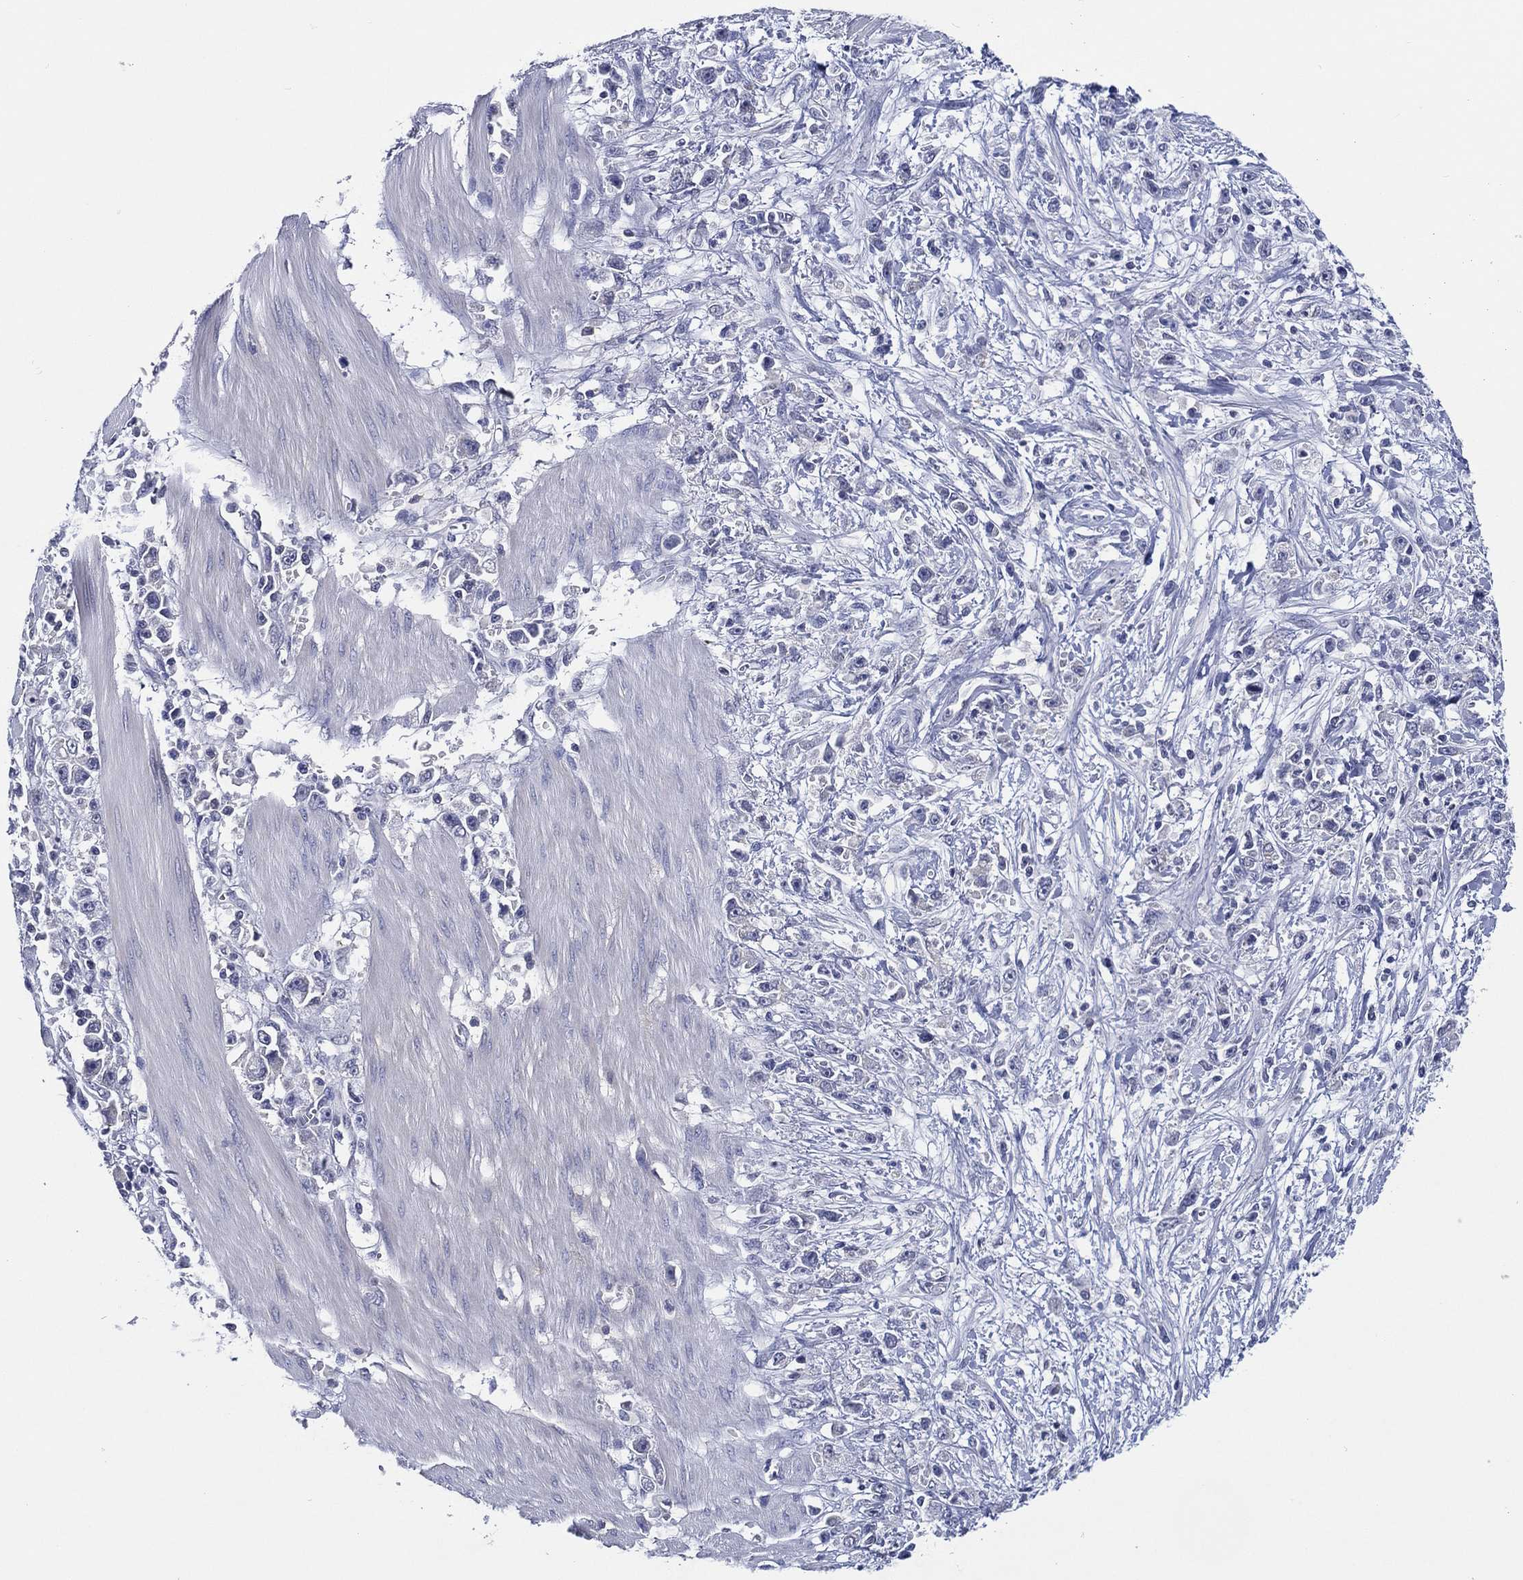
{"staining": {"intensity": "negative", "quantity": "none", "location": "none"}, "tissue": "stomach cancer", "cell_type": "Tumor cells", "image_type": "cancer", "snomed": [{"axis": "morphology", "description": "Adenocarcinoma, NOS"}, {"axis": "topography", "description": "Stomach"}], "caption": "The image reveals no significant expression in tumor cells of adenocarcinoma (stomach).", "gene": "TRIM31", "patient": {"sex": "female", "age": 59}}